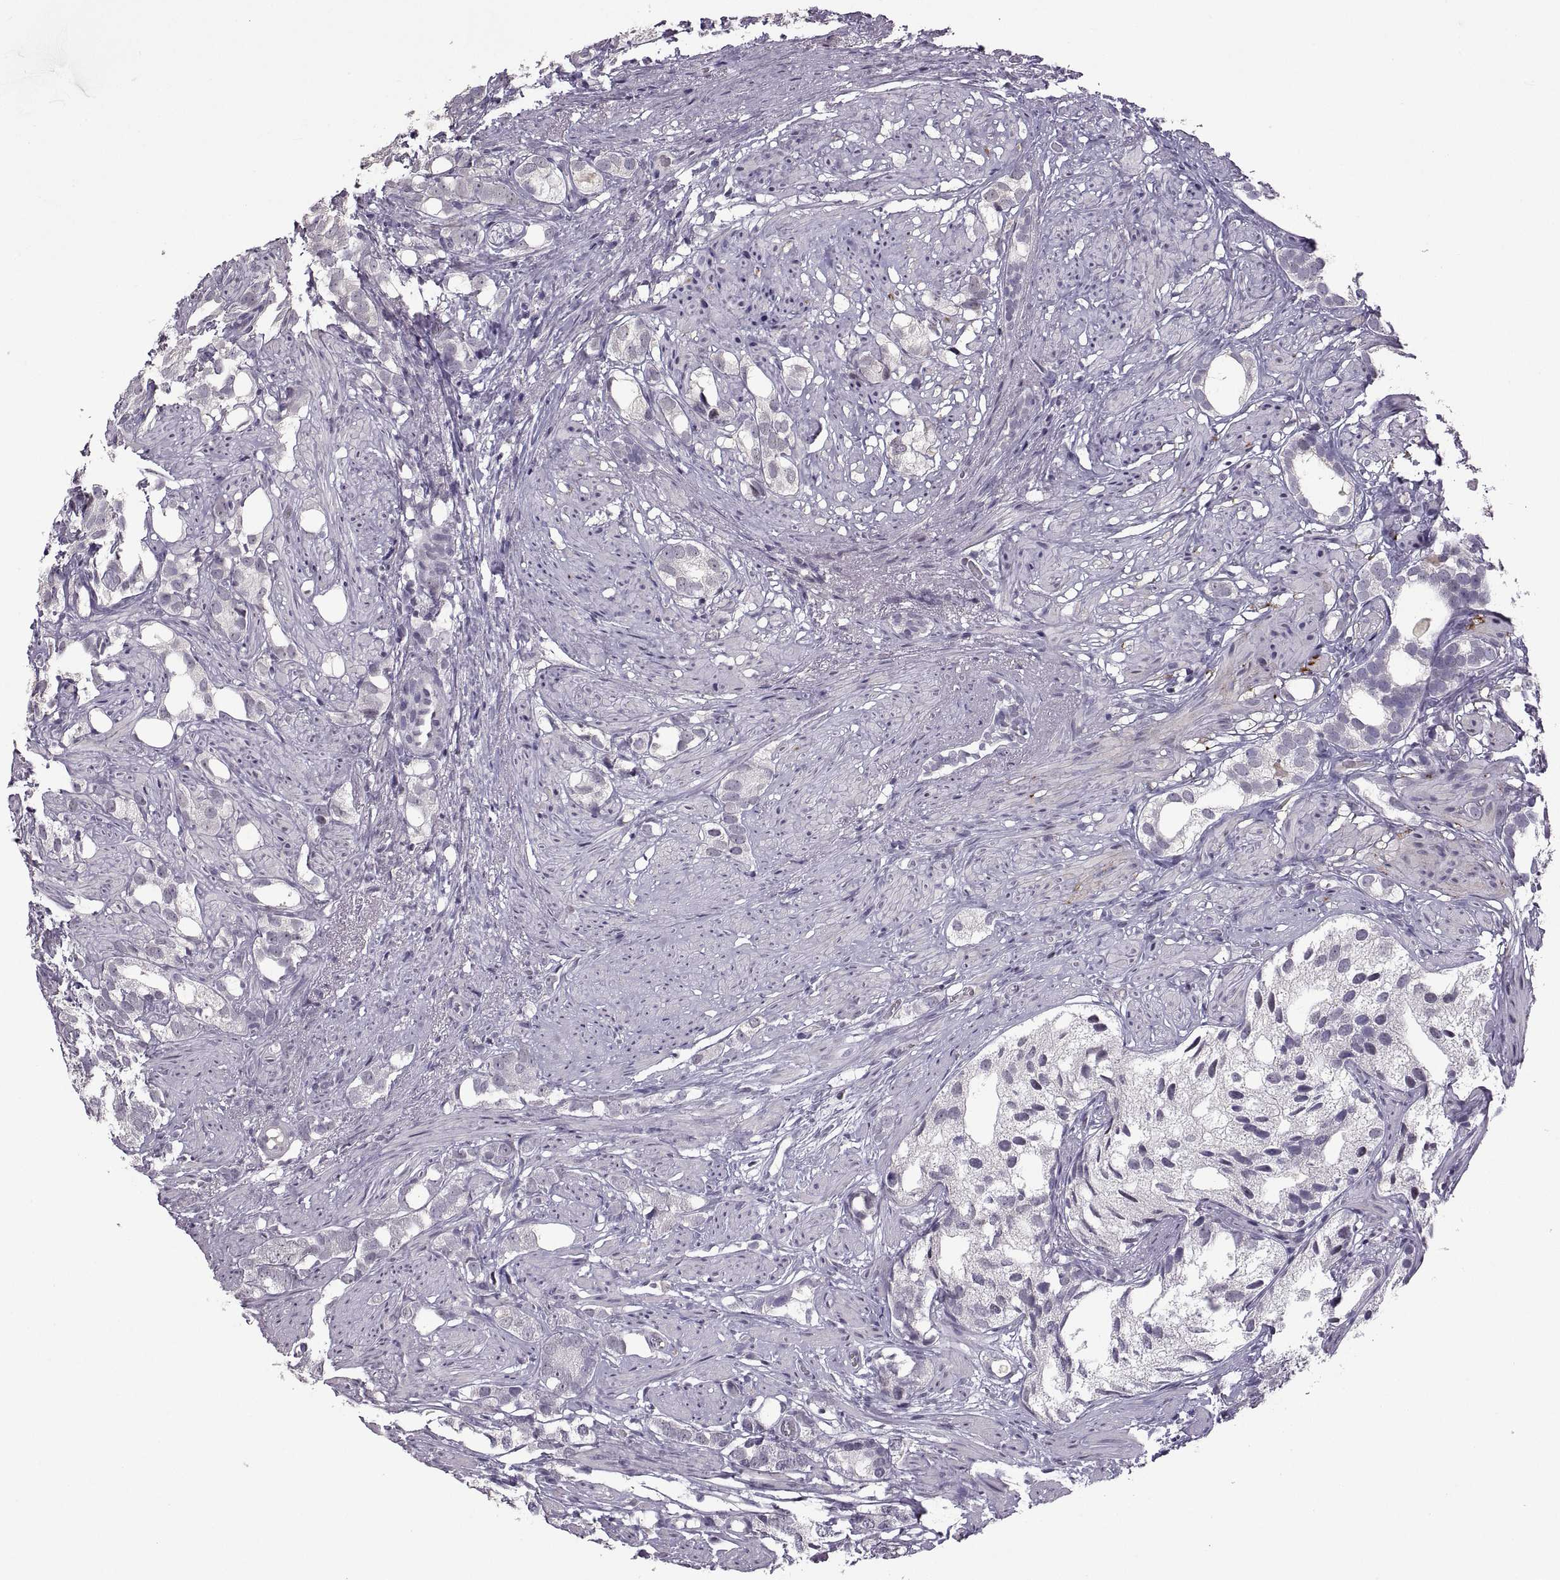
{"staining": {"intensity": "negative", "quantity": "none", "location": "none"}, "tissue": "prostate cancer", "cell_type": "Tumor cells", "image_type": "cancer", "snomed": [{"axis": "morphology", "description": "Adenocarcinoma, High grade"}, {"axis": "topography", "description": "Prostate"}], "caption": "IHC micrograph of human prostate cancer stained for a protein (brown), which displays no staining in tumor cells.", "gene": "NEK2", "patient": {"sex": "male", "age": 82}}